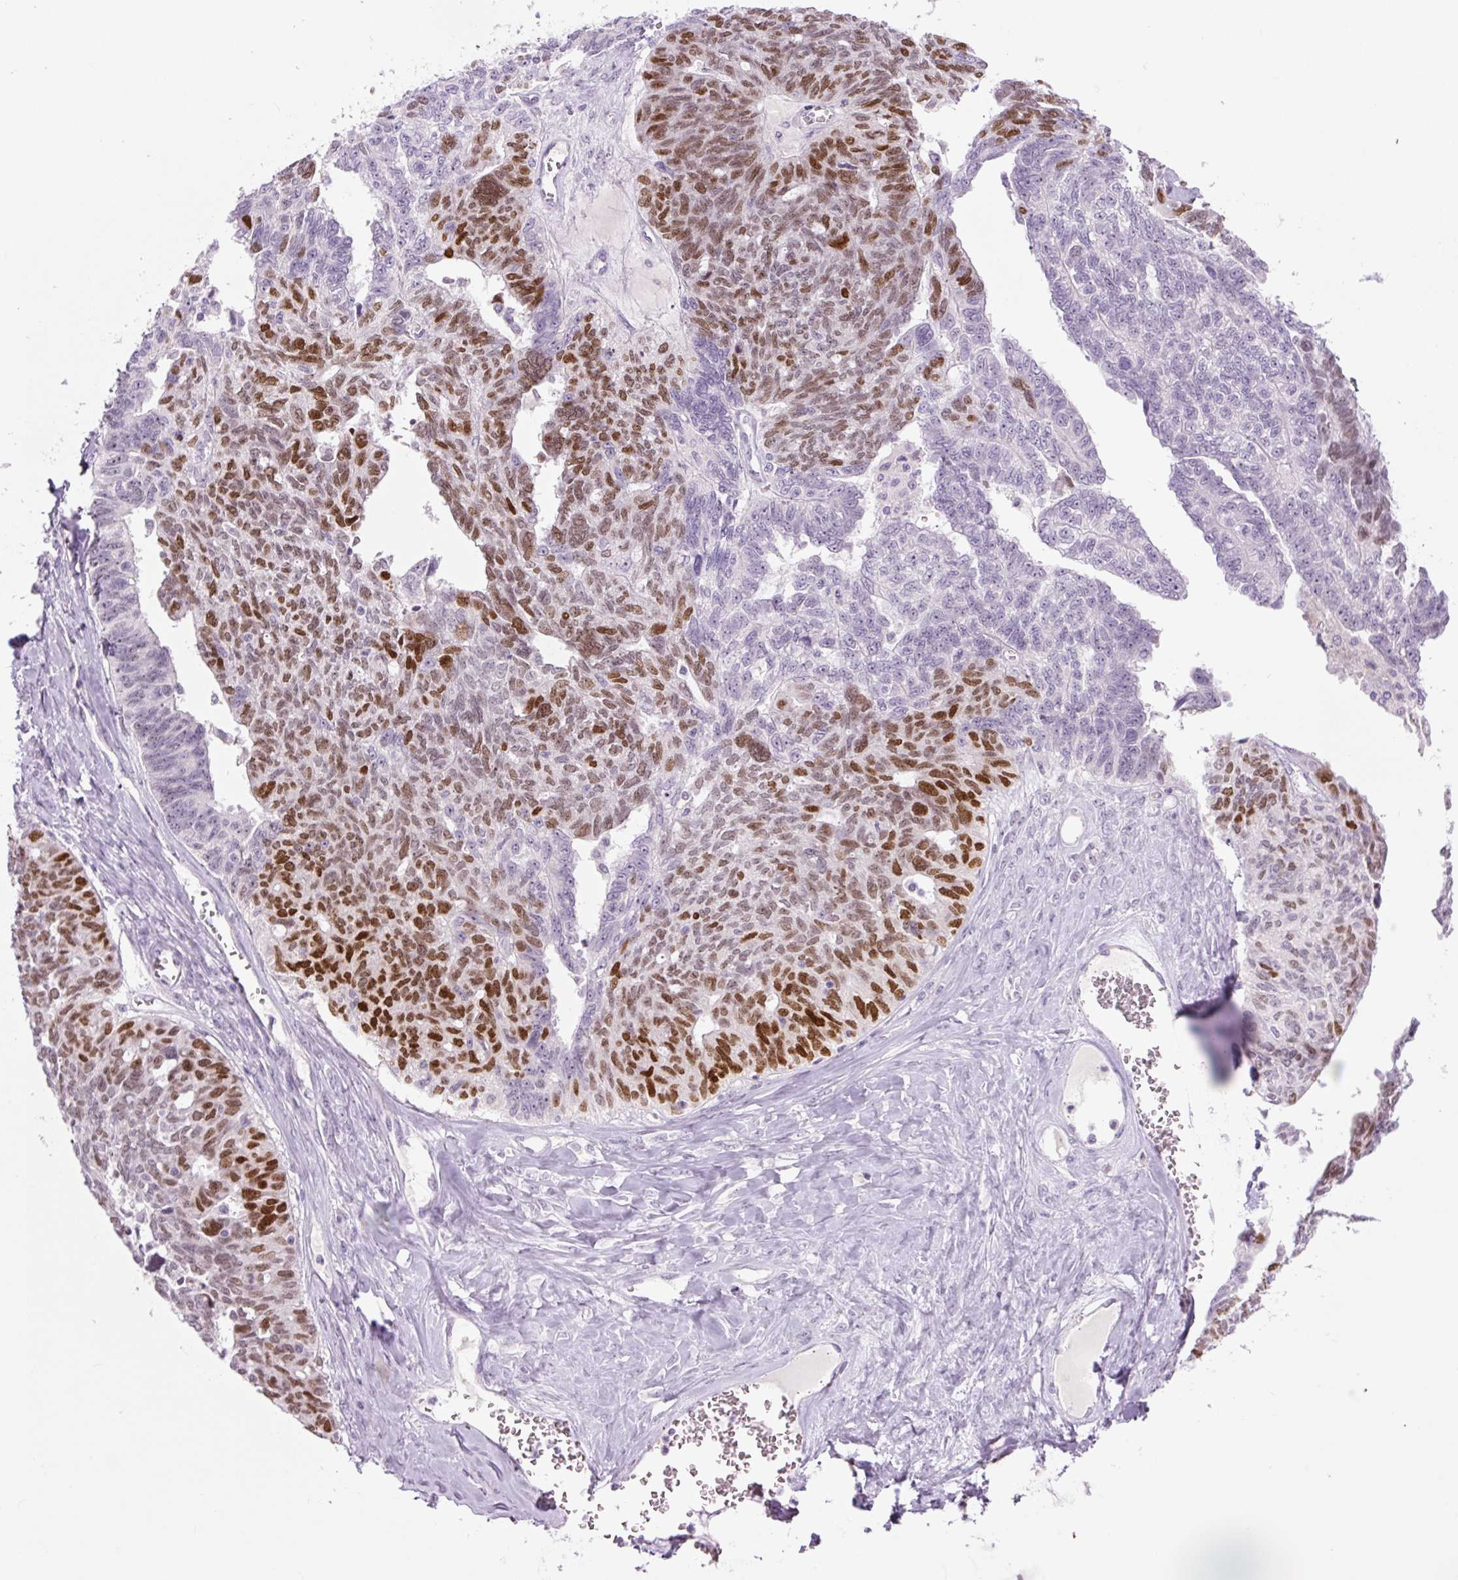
{"staining": {"intensity": "strong", "quantity": "25%-75%", "location": "nuclear"}, "tissue": "ovarian cancer", "cell_type": "Tumor cells", "image_type": "cancer", "snomed": [{"axis": "morphology", "description": "Cystadenocarcinoma, serous, NOS"}, {"axis": "topography", "description": "Ovary"}], "caption": "IHC of ovarian serous cystadenocarcinoma reveals high levels of strong nuclear expression in about 25%-75% of tumor cells.", "gene": "SIX1", "patient": {"sex": "female", "age": 79}}